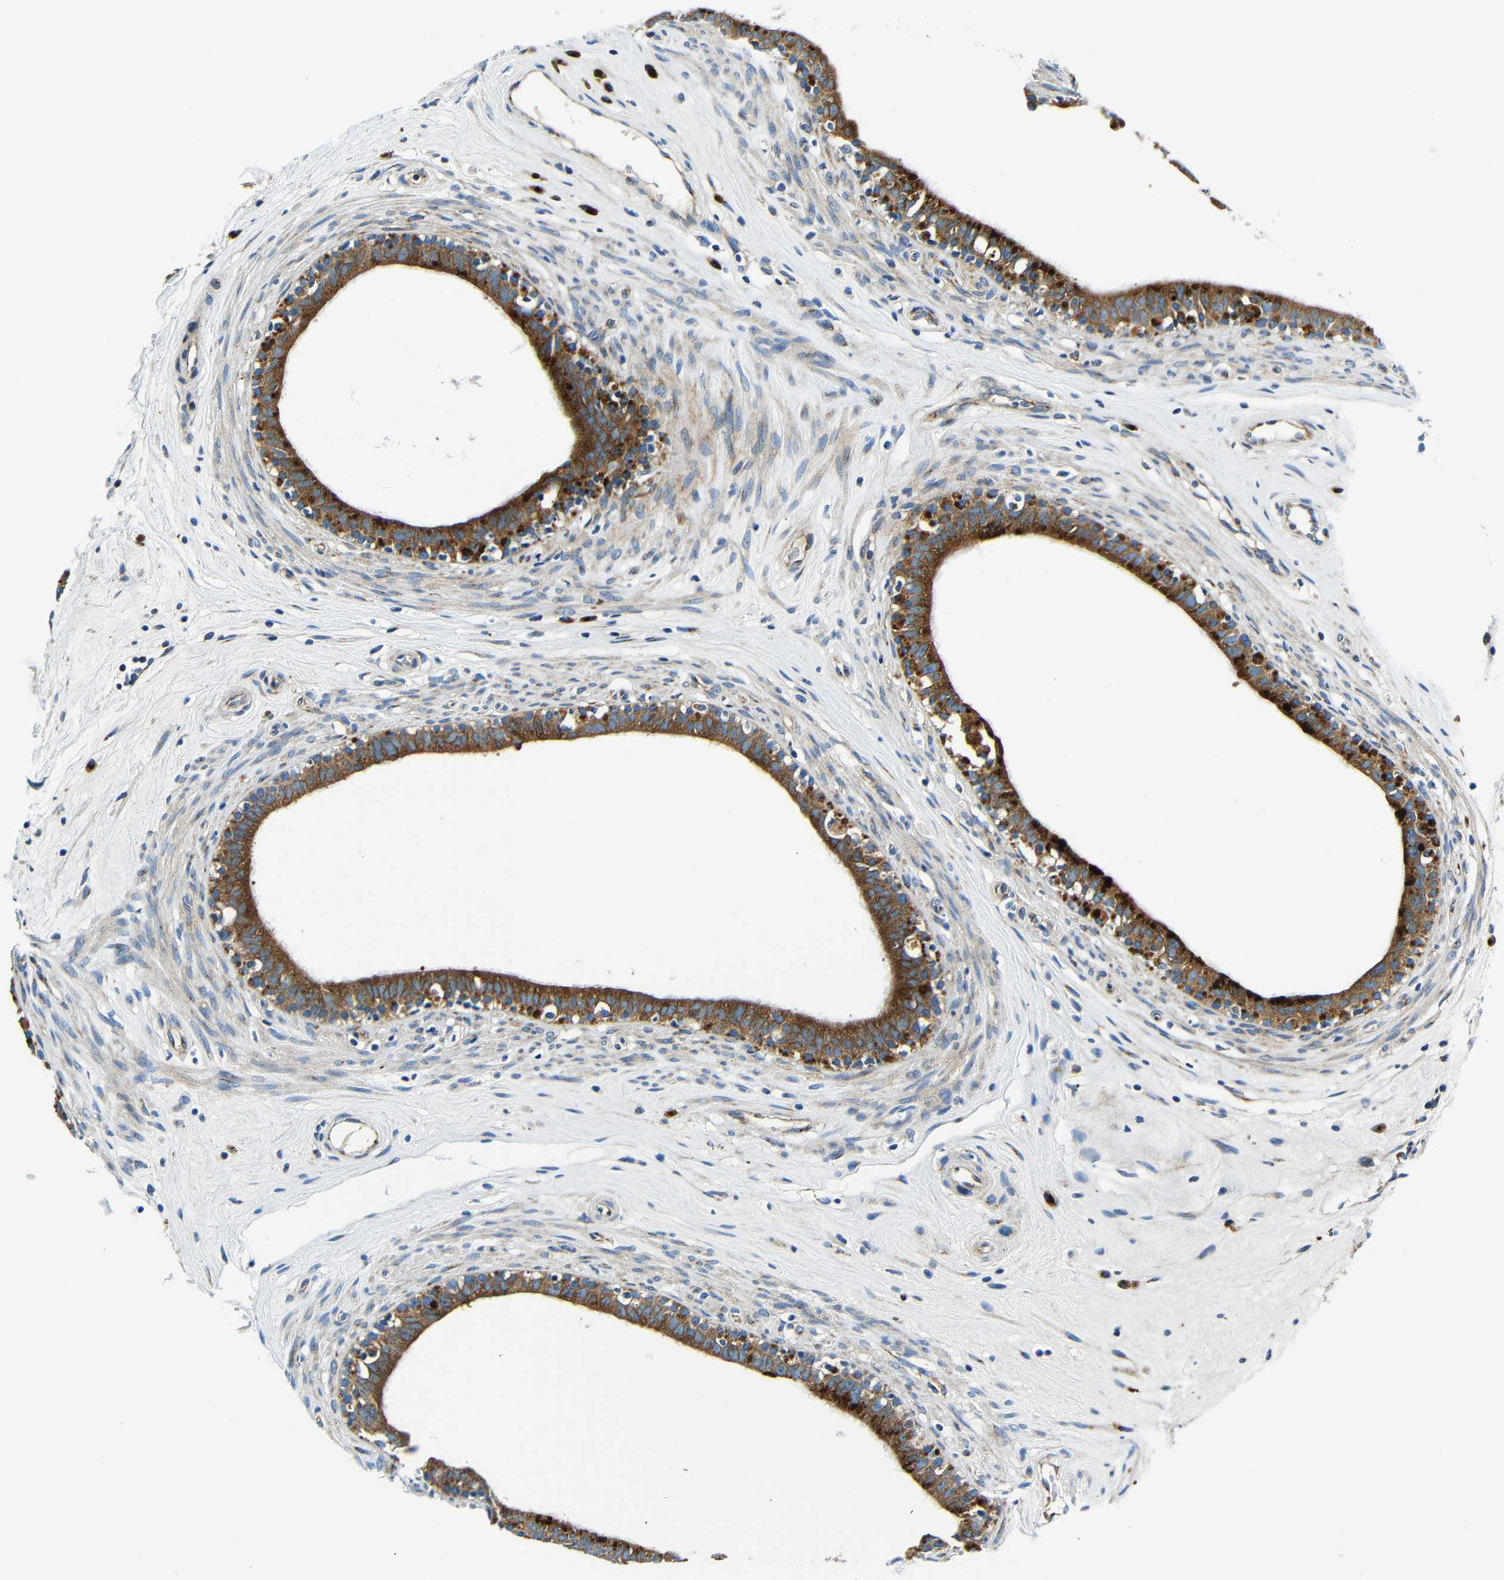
{"staining": {"intensity": "moderate", "quantity": ">75%", "location": "cytoplasmic/membranous"}, "tissue": "epididymis", "cell_type": "Glandular cells", "image_type": "normal", "snomed": [{"axis": "morphology", "description": "Normal tissue, NOS"}, {"axis": "morphology", "description": "Inflammation, NOS"}, {"axis": "topography", "description": "Epididymis"}], "caption": "Glandular cells show moderate cytoplasmic/membranous expression in approximately >75% of cells in unremarkable epididymis.", "gene": "USO1", "patient": {"sex": "male", "age": 84}}